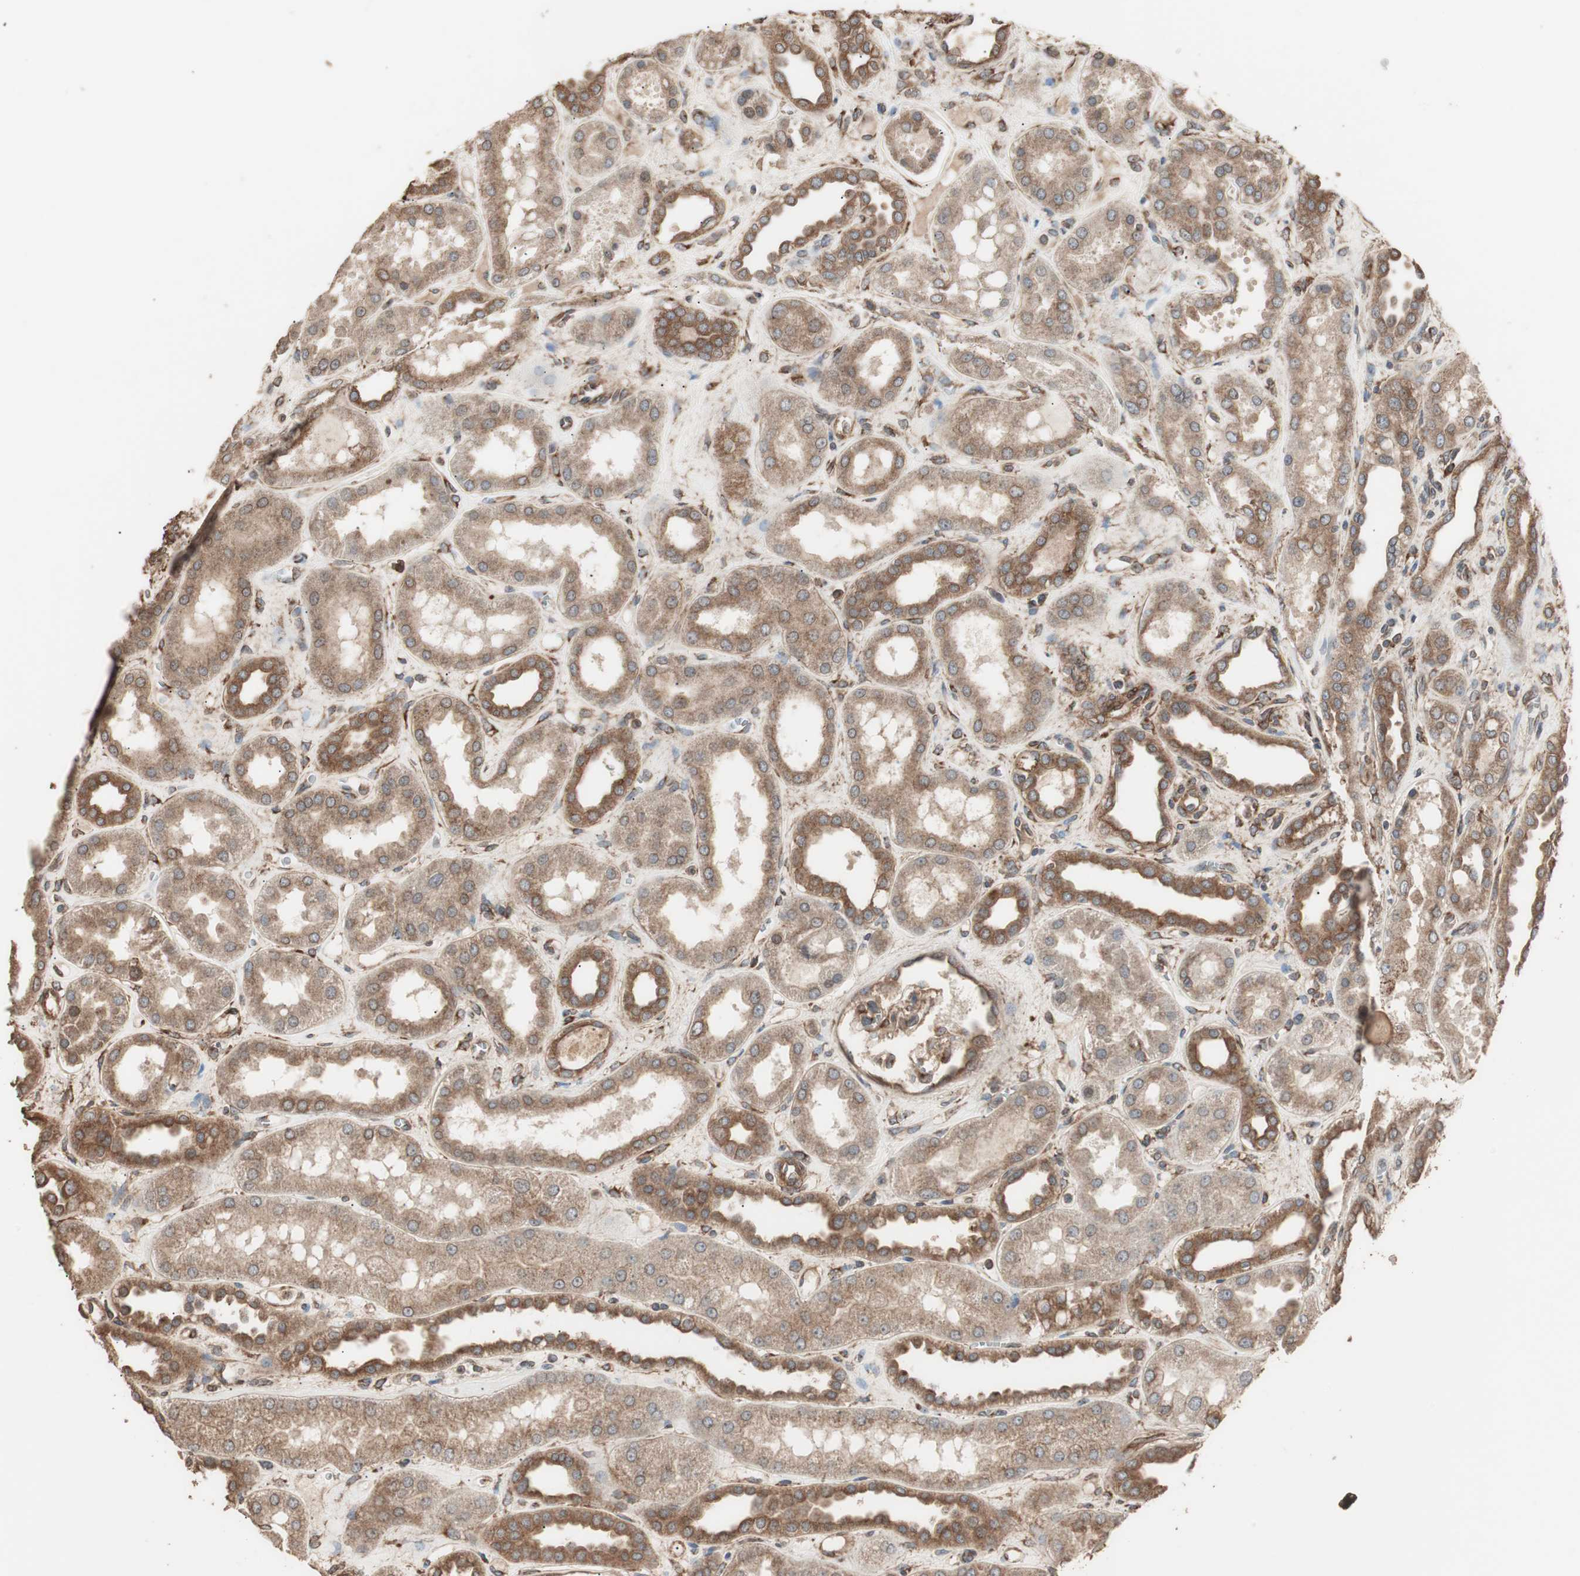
{"staining": {"intensity": "moderate", "quantity": ">75%", "location": "cytoplasmic/membranous"}, "tissue": "kidney", "cell_type": "Cells in glomeruli", "image_type": "normal", "snomed": [{"axis": "morphology", "description": "Normal tissue, NOS"}, {"axis": "topography", "description": "Kidney"}], "caption": "Immunohistochemistry (IHC) image of benign kidney: kidney stained using immunohistochemistry (IHC) demonstrates medium levels of moderate protein expression localized specifically in the cytoplasmic/membranous of cells in glomeruli, appearing as a cytoplasmic/membranous brown color.", "gene": "LZTS1", "patient": {"sex": "male", "age": 59}}